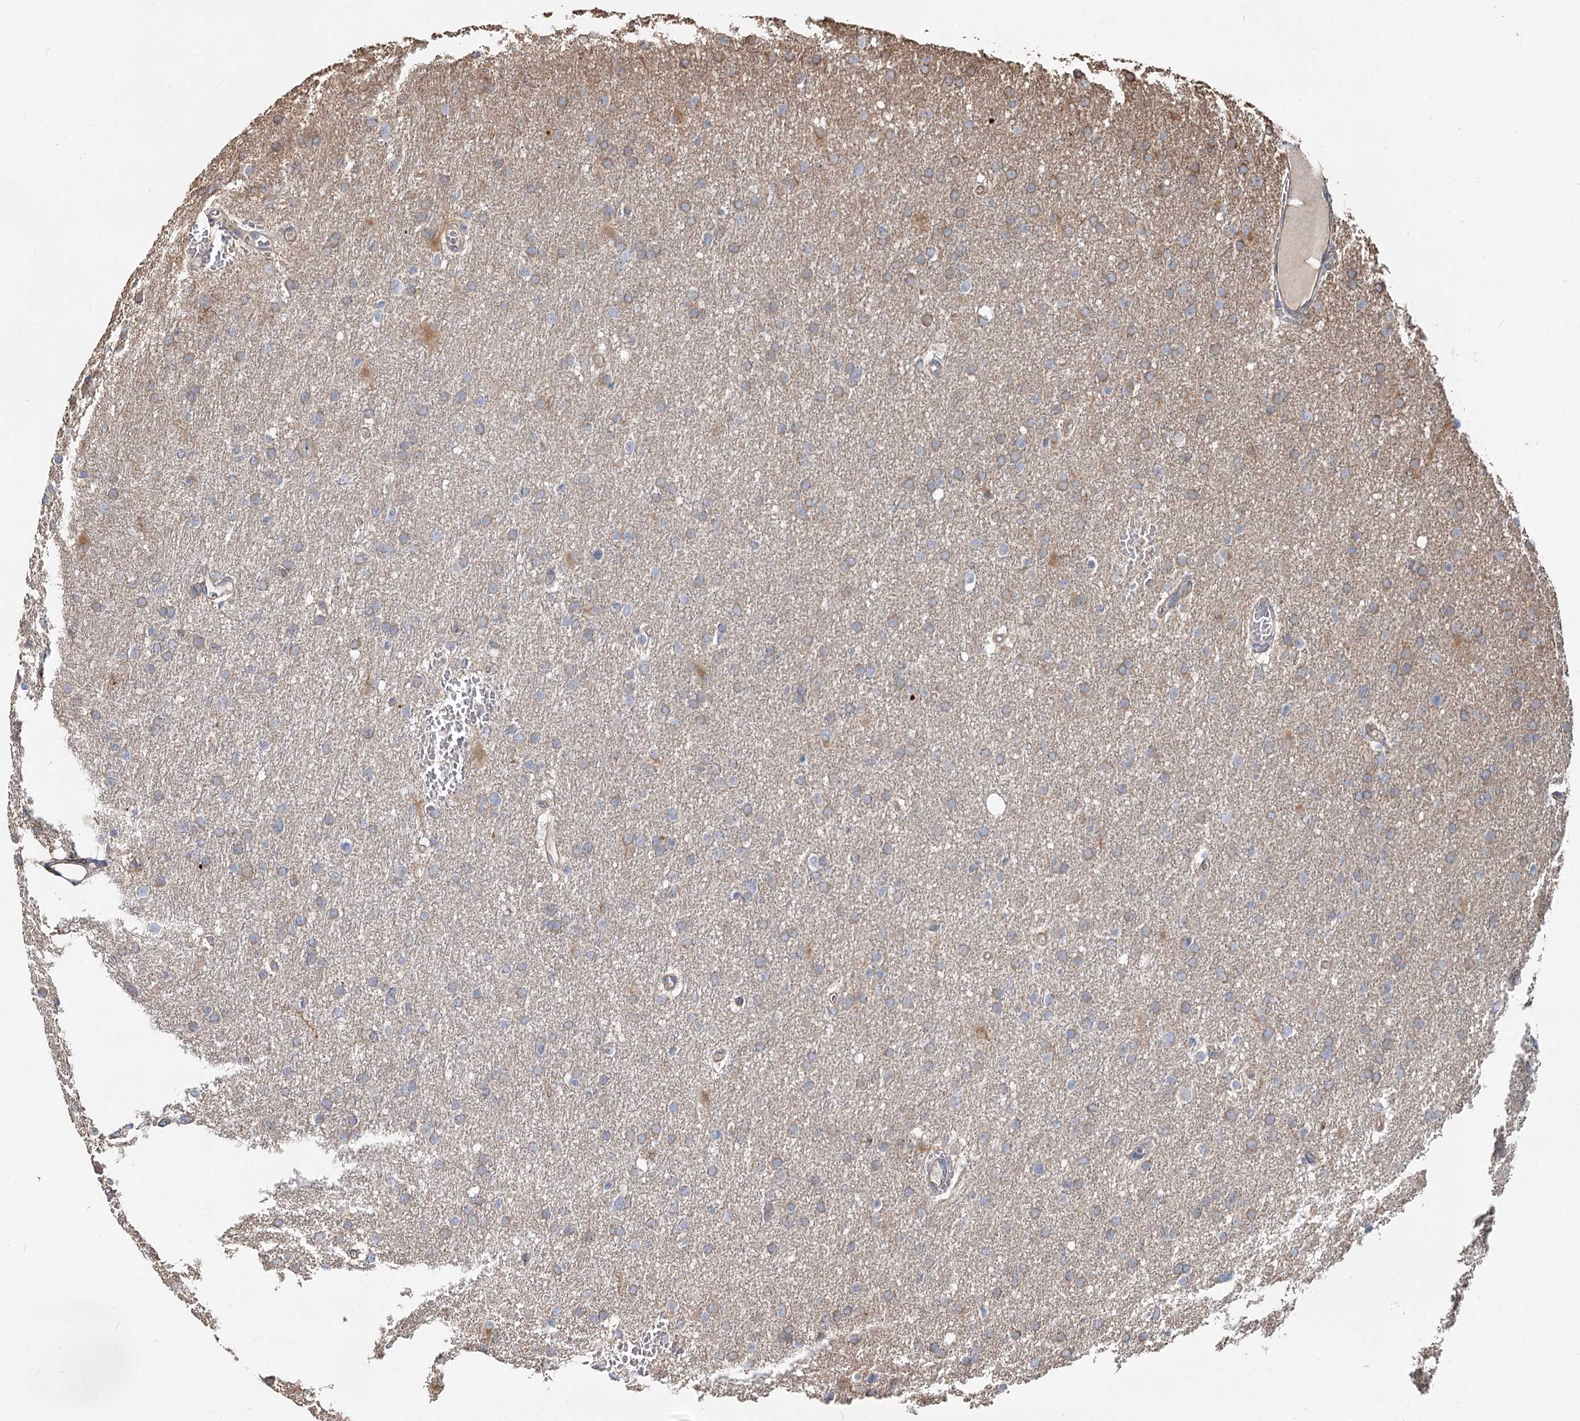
{"staining": {"intensity": "weak", "quantity": "<25%", "location": "cytoplasmic/membranous"}, "tissue": "glioma", "cell_type": "Tumor cells", "image_type": "cancer", "snomed": [{"axis": "morphology", "description": "Glioma, malignant, High grade"}, {"axis": "topography", "description": "Cerebral cortex"}], "caption": "Tumor cells are negative for protein expression in human malignant glioma (high-grade).", "gene": "SPART", "patient": {"sex": "female", "age": 36}}